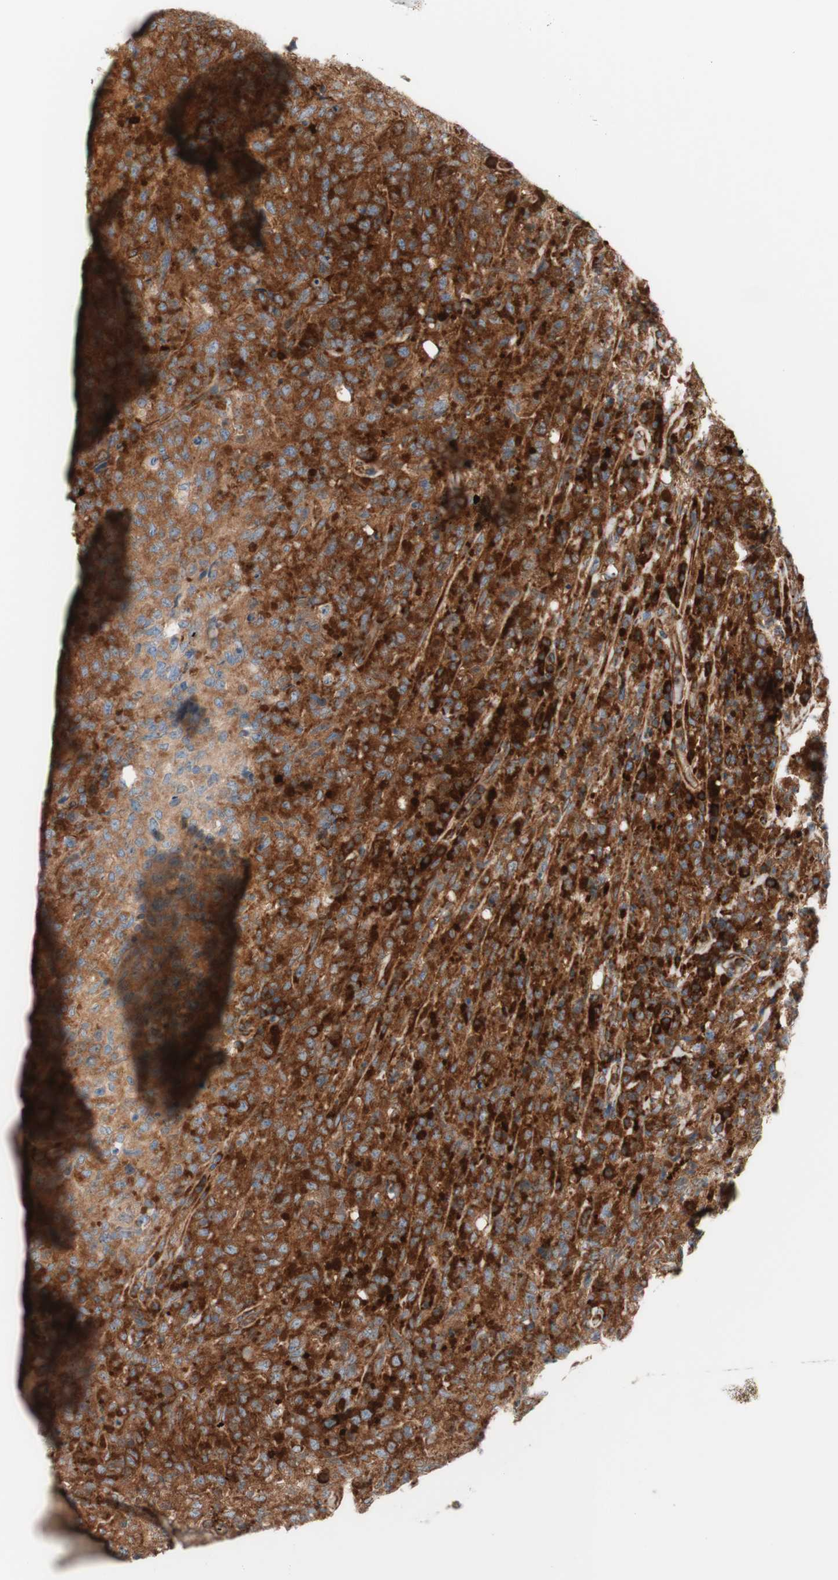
{"staining": {"intensity": "strong", "quantity": ">75%", "location": "cytoplasmic/membranous"}, "tissue": "lymphoma", "cell_type": "Tumor cells", "image_type": "cancer", "snomed": [{"axis": "morphology", "description": "Malignant lymphoma, non-Hodgkin's type, High grade"}, {"axis": "topography", "description": "Tonsil"}], "caption": "This histopathology image exhibits lymphoma stained with immunohistochemistry (IHC) to label a protein in brown. The cytoplasmic/membranous of tumor cells show strong positivity for the protein. Nuclei are counter-stained blue.", "gene": "CCN4", "patient": {"sex": "female", "age": 36}}